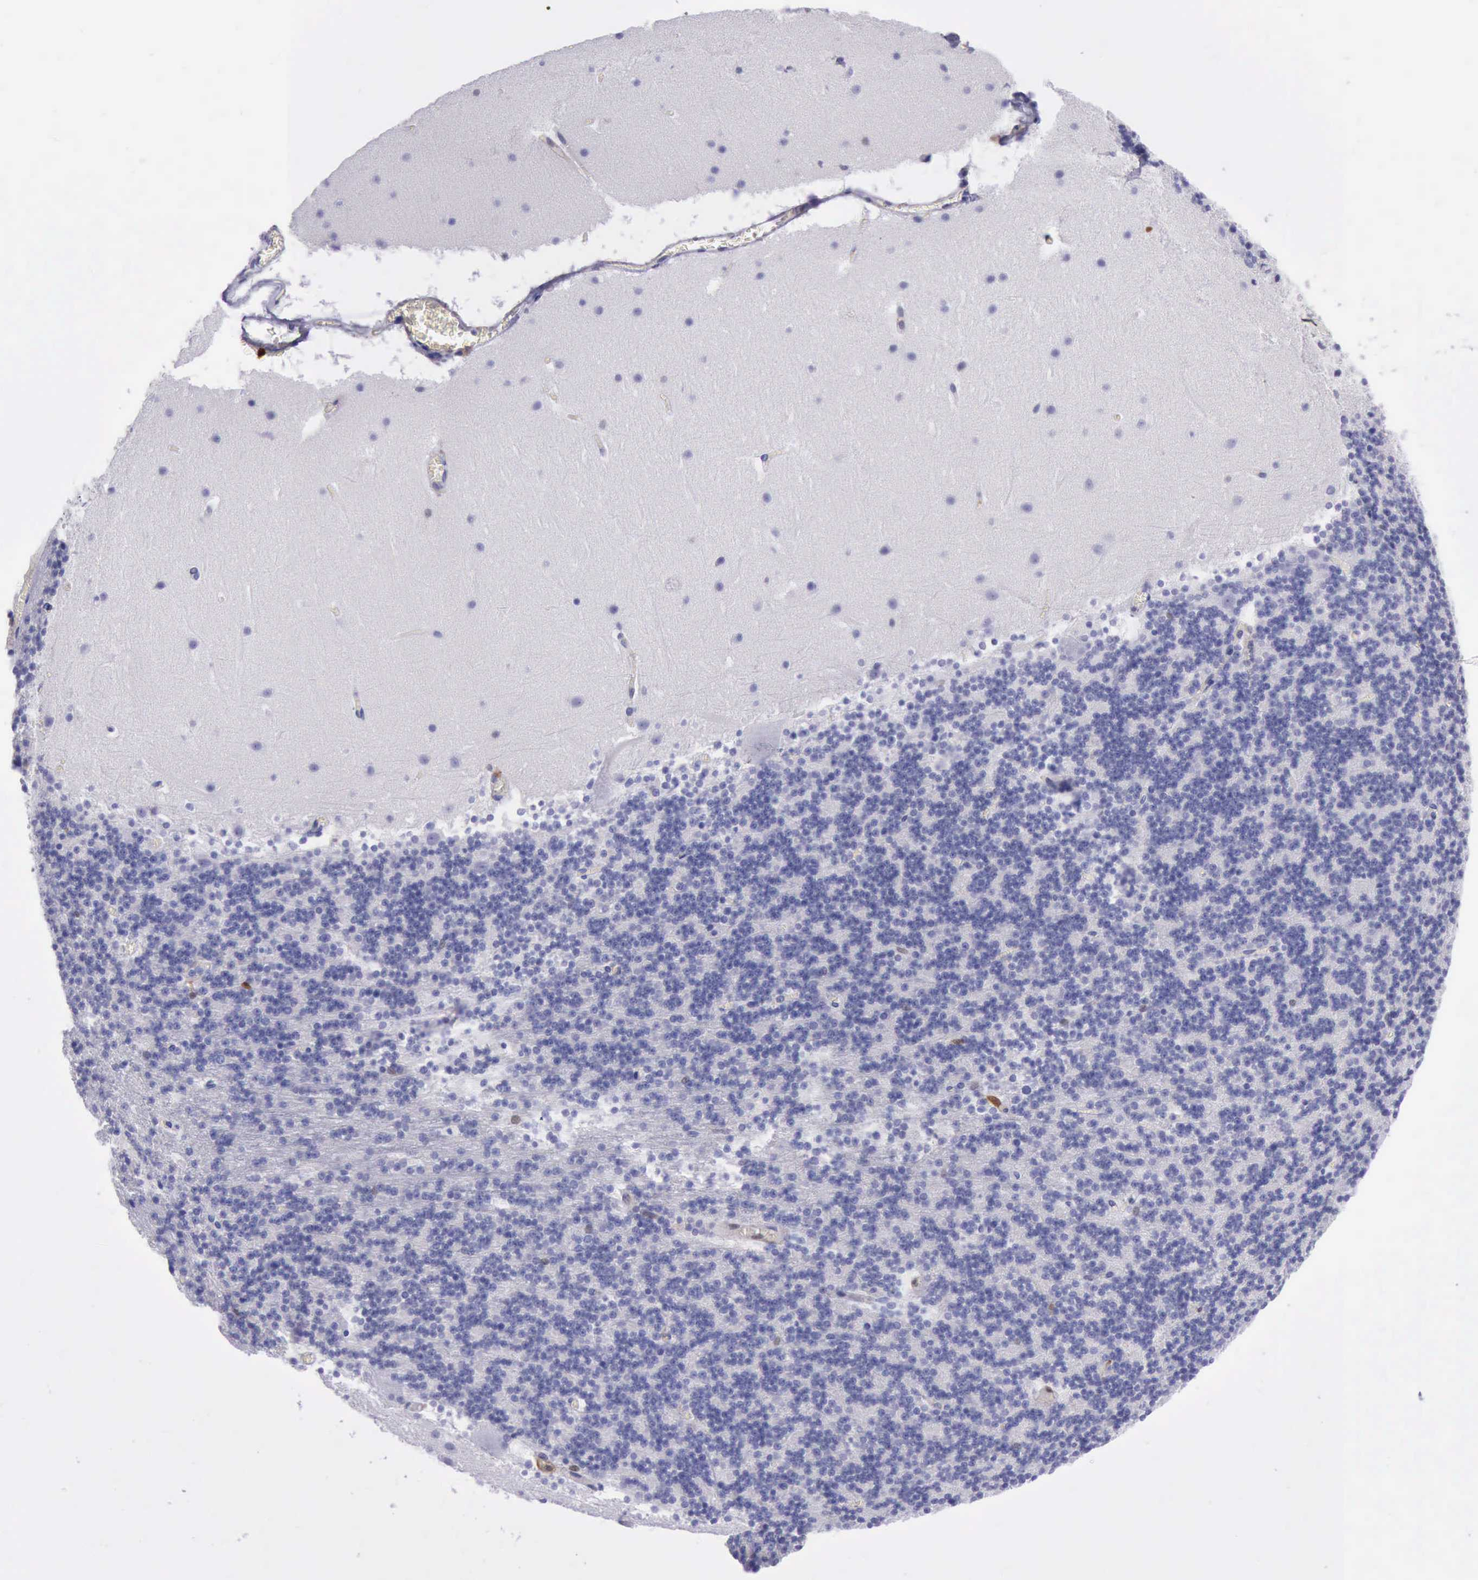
{"staining": {"intensity": "negative", "quantity": "none", "location": "none"}, "tissue": "cerebellum", "cell_type": "Cells in granular layer", "image_type": "normal", "snomed": [{"axis": "morphology", "description": "Normal tissue, NOS"}, {"axis": "topography", "description": "Cerebellum"}], "caption": "A high-resolution photomicrograph shows immunohistochemistry staining of unremarkable cerebellum, which reveals no significant positivity in cells in granular layer. The staining was performed using DAB (3,3'-diaminobenzidine) to visualize the protein expression in brown, while the nuclei were stained in blue with hematoxylin (Magnification: 20x).", "gene": "TYMP", "patient": {"sex": "male", "age": 45}}